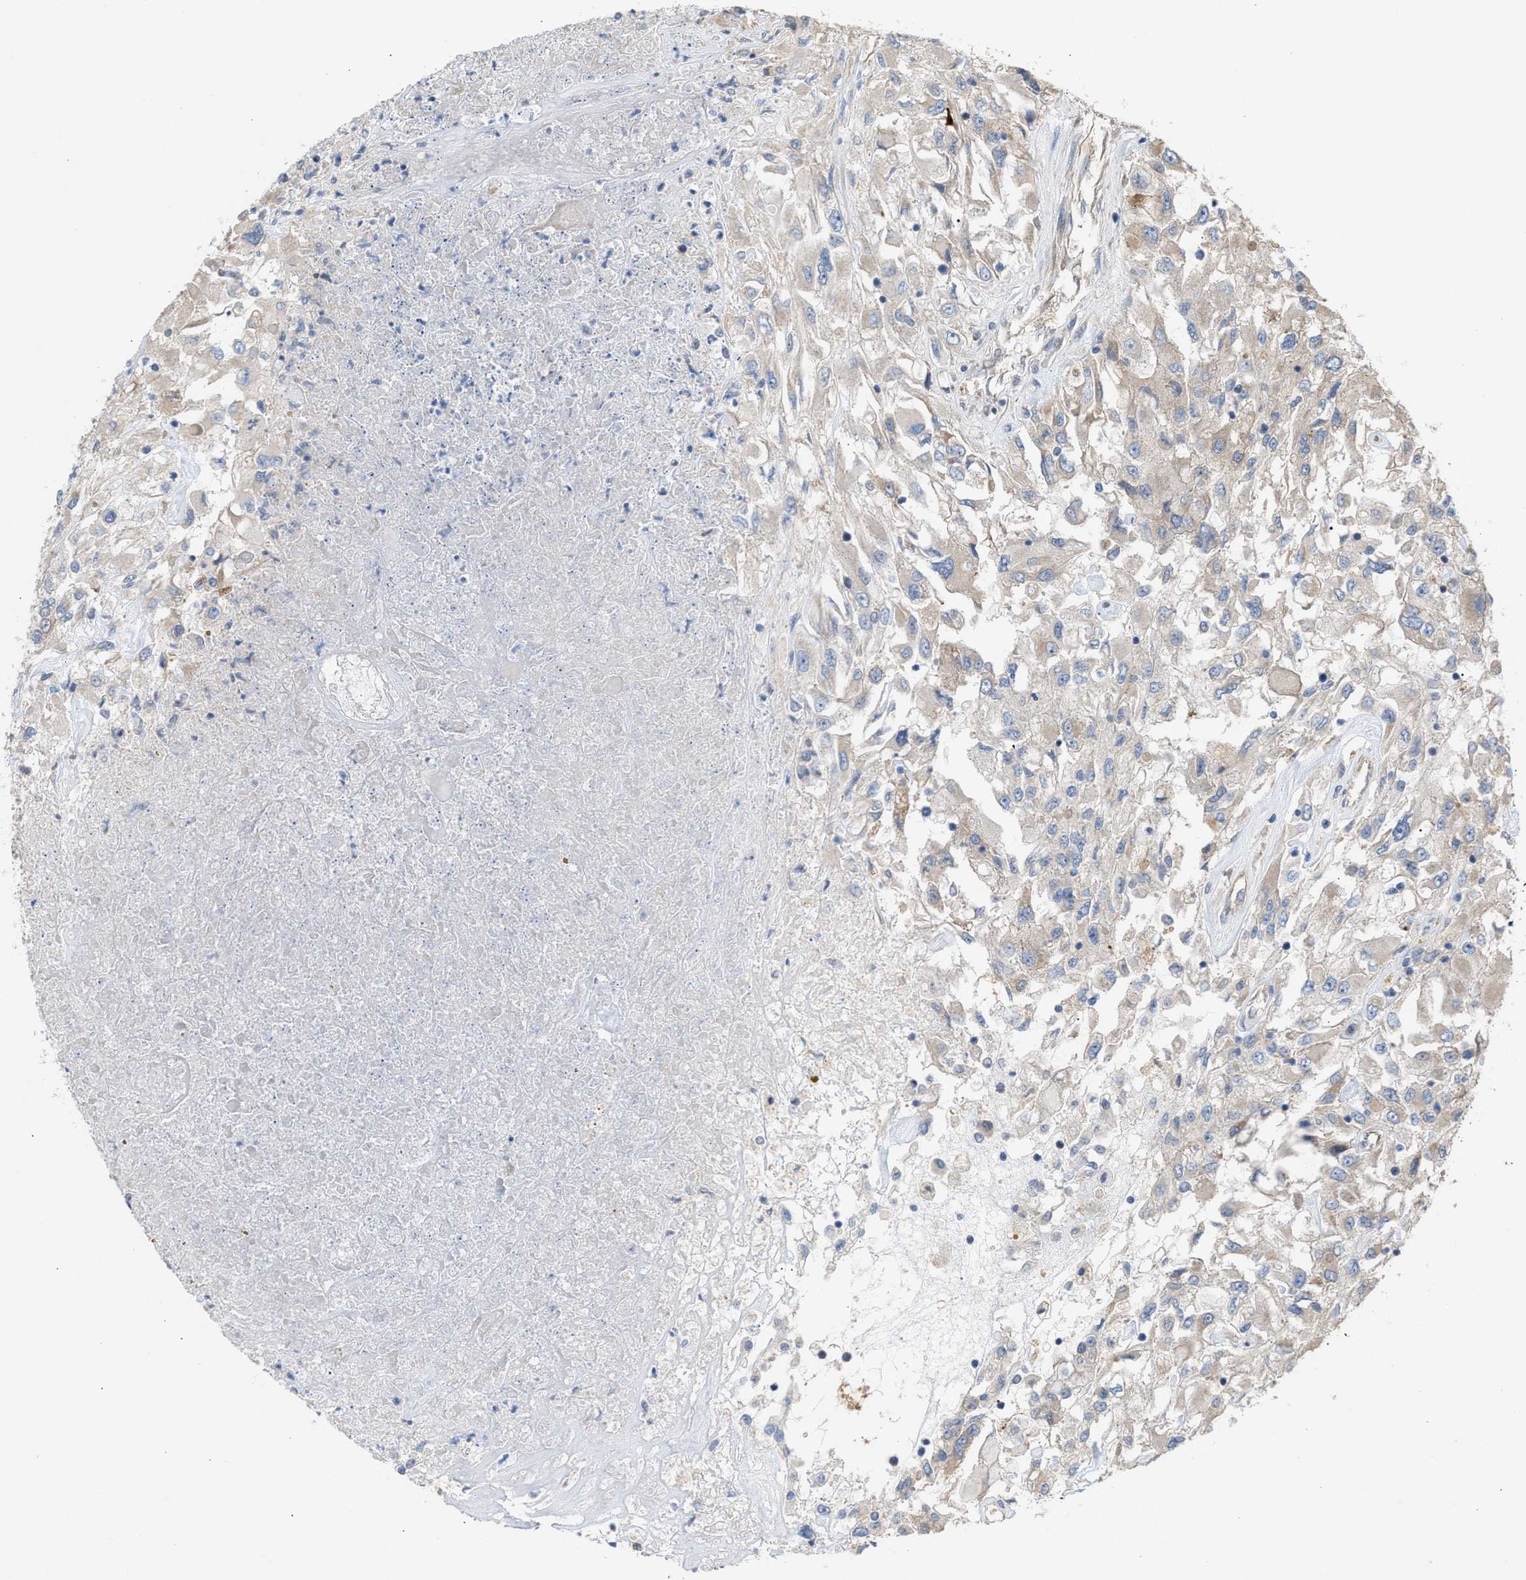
{"staining": {"intensity": "negative", "quantity": "none", "location": "none"}, "tissue": "renal cancer", "cell_type": "Tumor cells", "image_type": "cancer", "snomed": [{"axis": "morphology", "description": "Adenocarcinoma, NOS"}, {"axis": "topography", "description": "Kidney"}], "caption": "The histopathology image demonstrates no significant expression in tumor cells of renal adenocarcinoma.", "gene": "OXSM", "patient": {"sex": "female", "age": 52}}